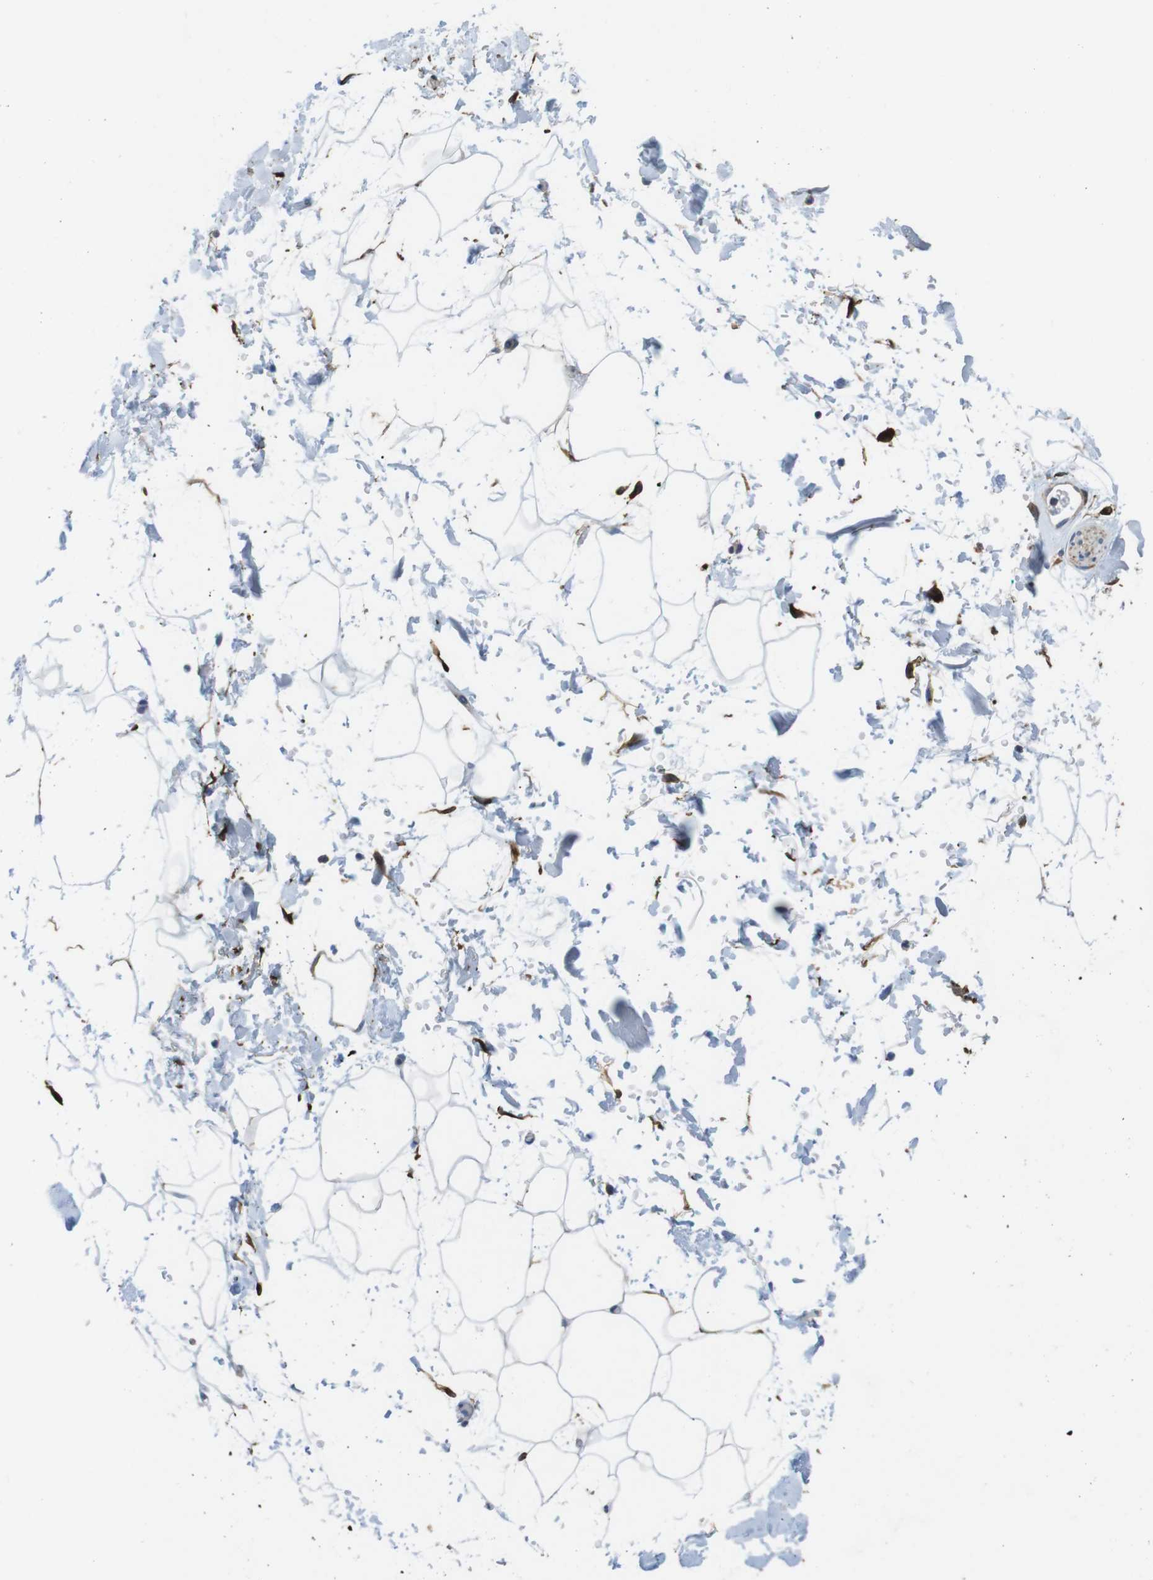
{"staining": {"intensity": "negative", "quantity": "none", "location": "none"}, "tissue": "adipose tissue", "cell_type": "Adipocytes", "image_type": "normal", "snomed": [{"axis": "morphology", "description": "Normal tissue, NOS"}, {"axis": "topography", "description": "Soft tissue"}], "caption": "Histopathology image shows no protein positivity in adipocytes of unremarkable adipose tissue.", "gene": "DCLK1", "patient": {"sex": "male", "age": 72}}